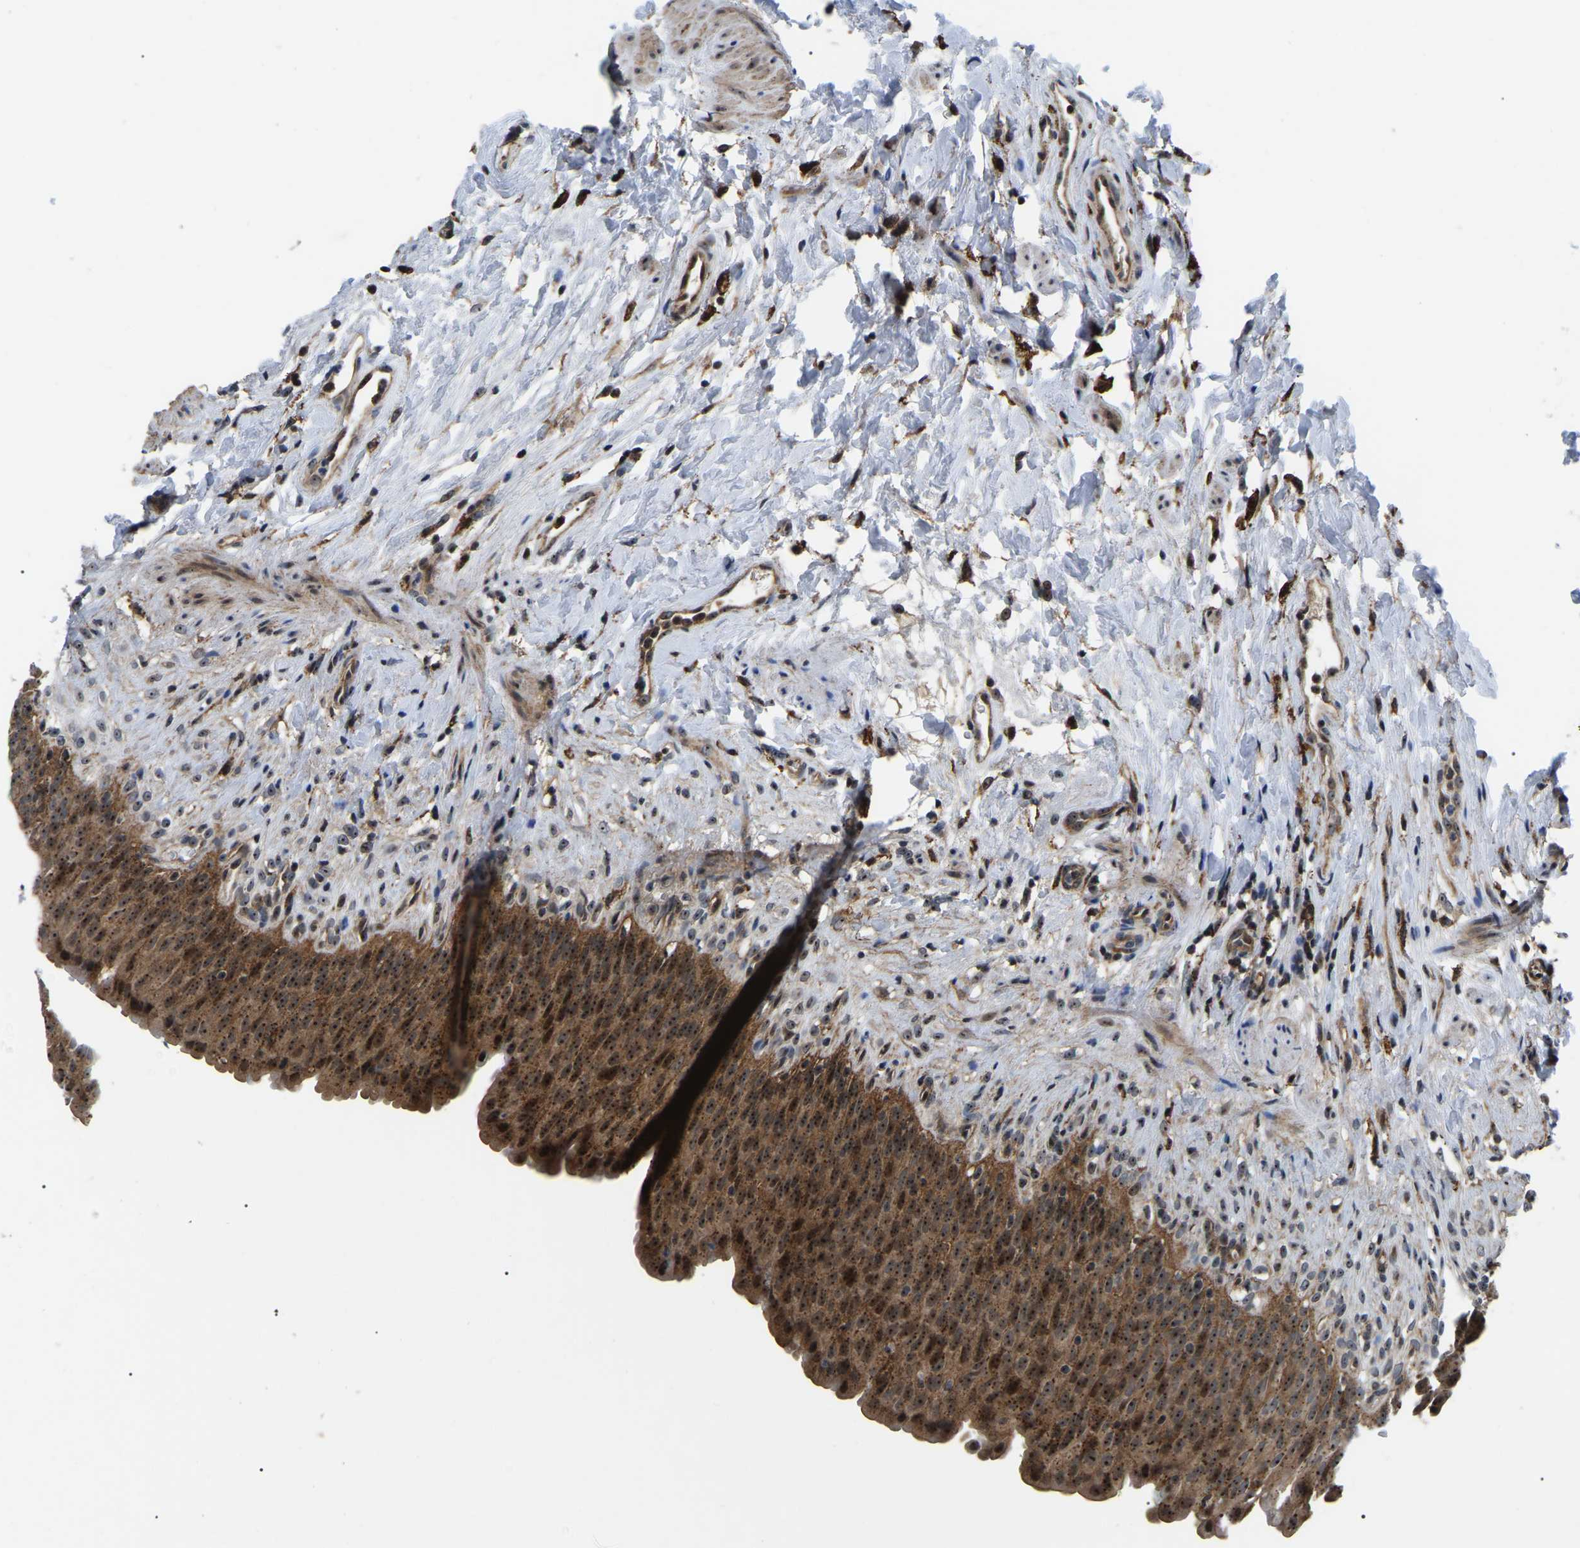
{"staining": {"intensity": "strong", "quantity": ">75%", "location": "cytoplasmic/membranous,nuclear"}, "tissue": "urinary bladder", "cell_type": "Urothelial cells", "image_type": "normal", "snomed": [{"axis": "morphology", "description": "Normal tissue, NOS"}, {"axis": "topography", "description": "Urinary bladder"}], "caption": "Immunohistochemical staining of normal human urinary bladder displays strong cytoplasmic/membranous,nuclear protein expression in approximately >75% of urothelial cells.", "gene": "RRP1B", "patient": {"sex": "female", "age": 79}}